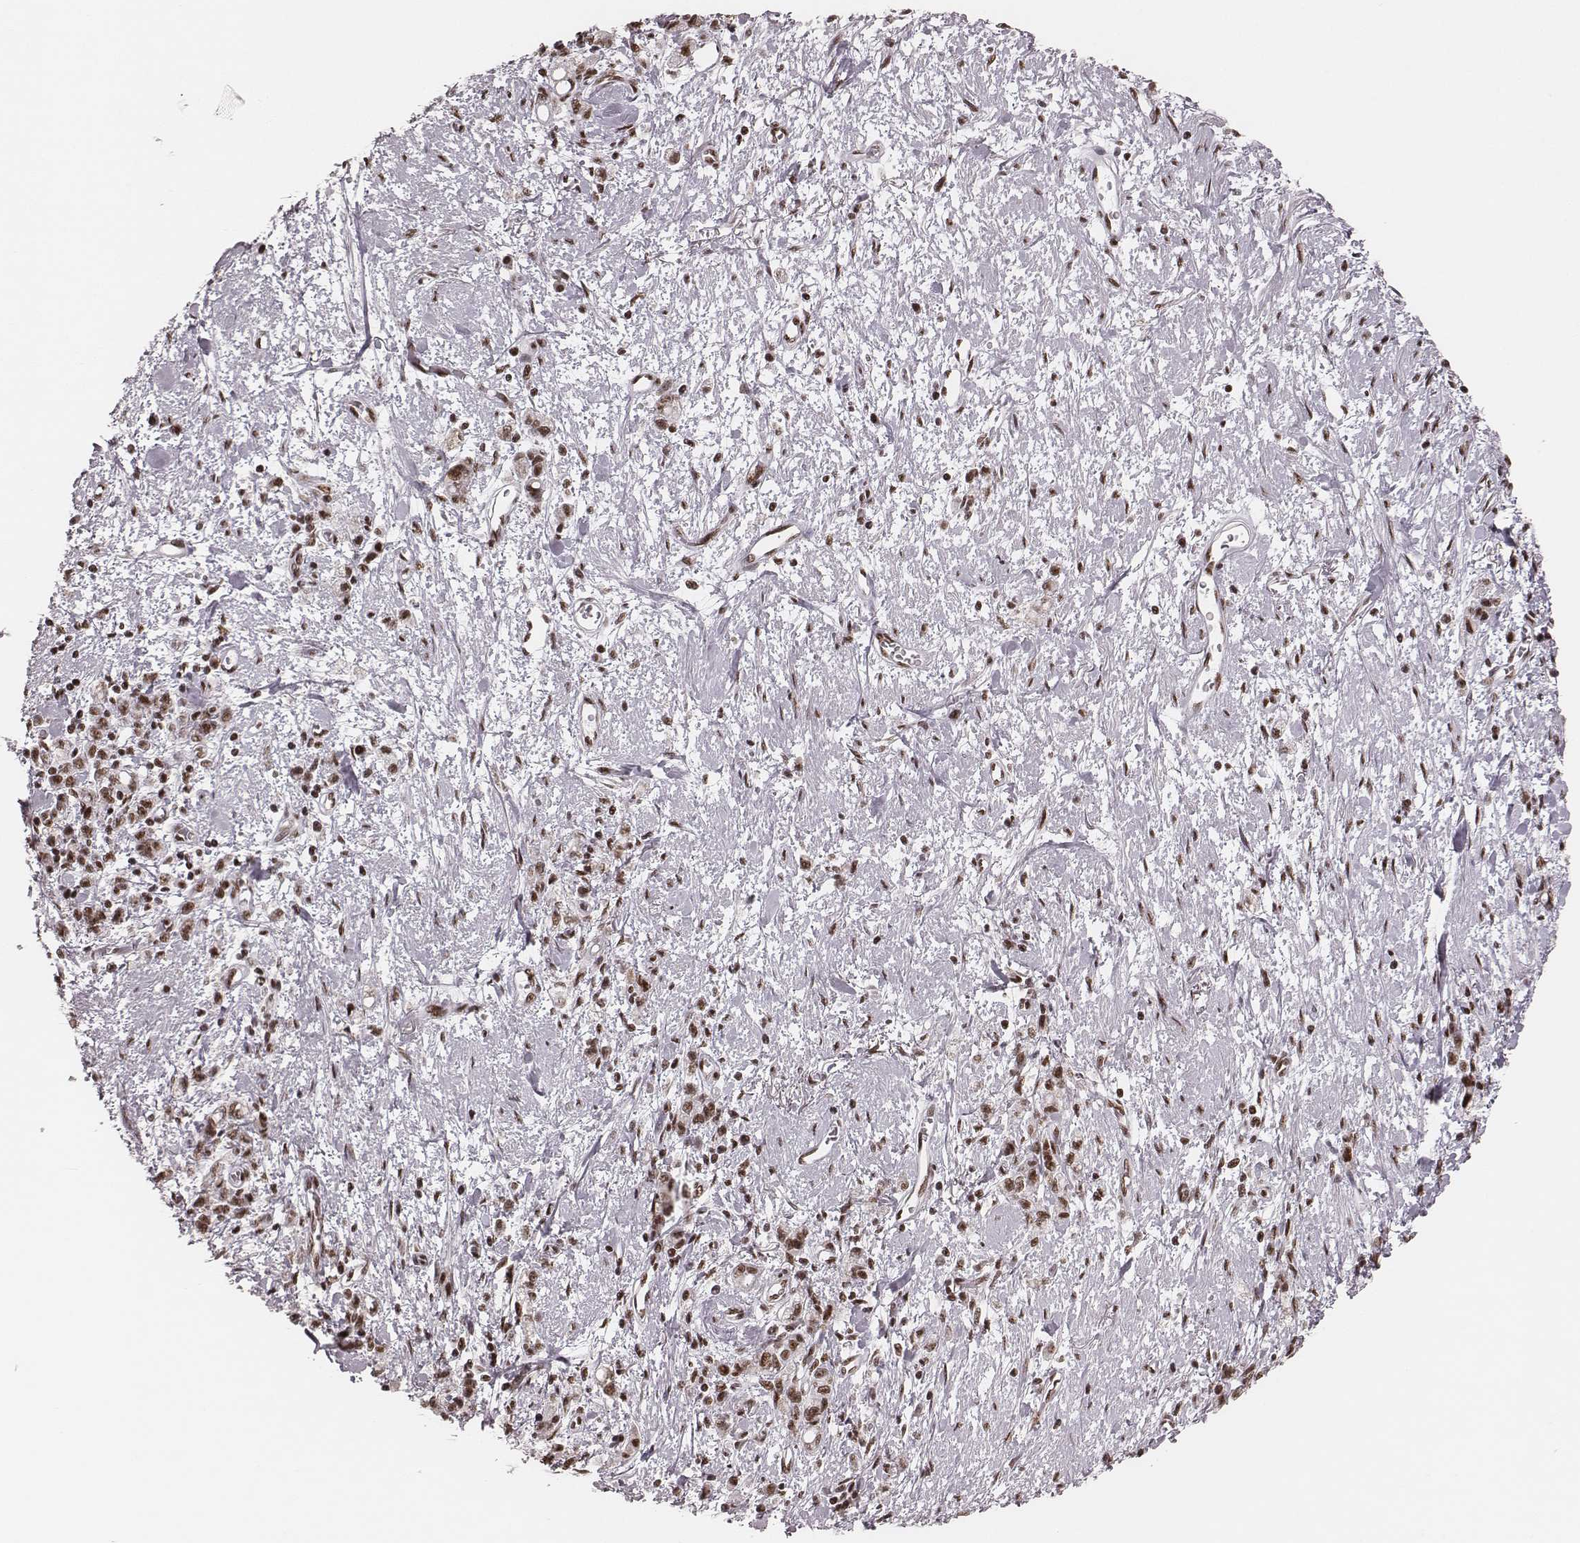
{"staining": {"intensity": "moderate", "quantity": ">75%", "location": "nuclear"}, "tissue": "stomach cancer", "cell_type": "Tumor cells", "image_type": "cancer", "snomed": [{"axis": "morphology", "description": "Adenocarcinoma, NOS"}, {"axis": "topography", "description": "Stomach"}], "caption": "Tumor cells demonstrate moderate nuclear staining in about >75% of cells in adenocarcinoma (stomach).", "gene": "LUC7L", "patient": {"sex": "male", "age": 77}}